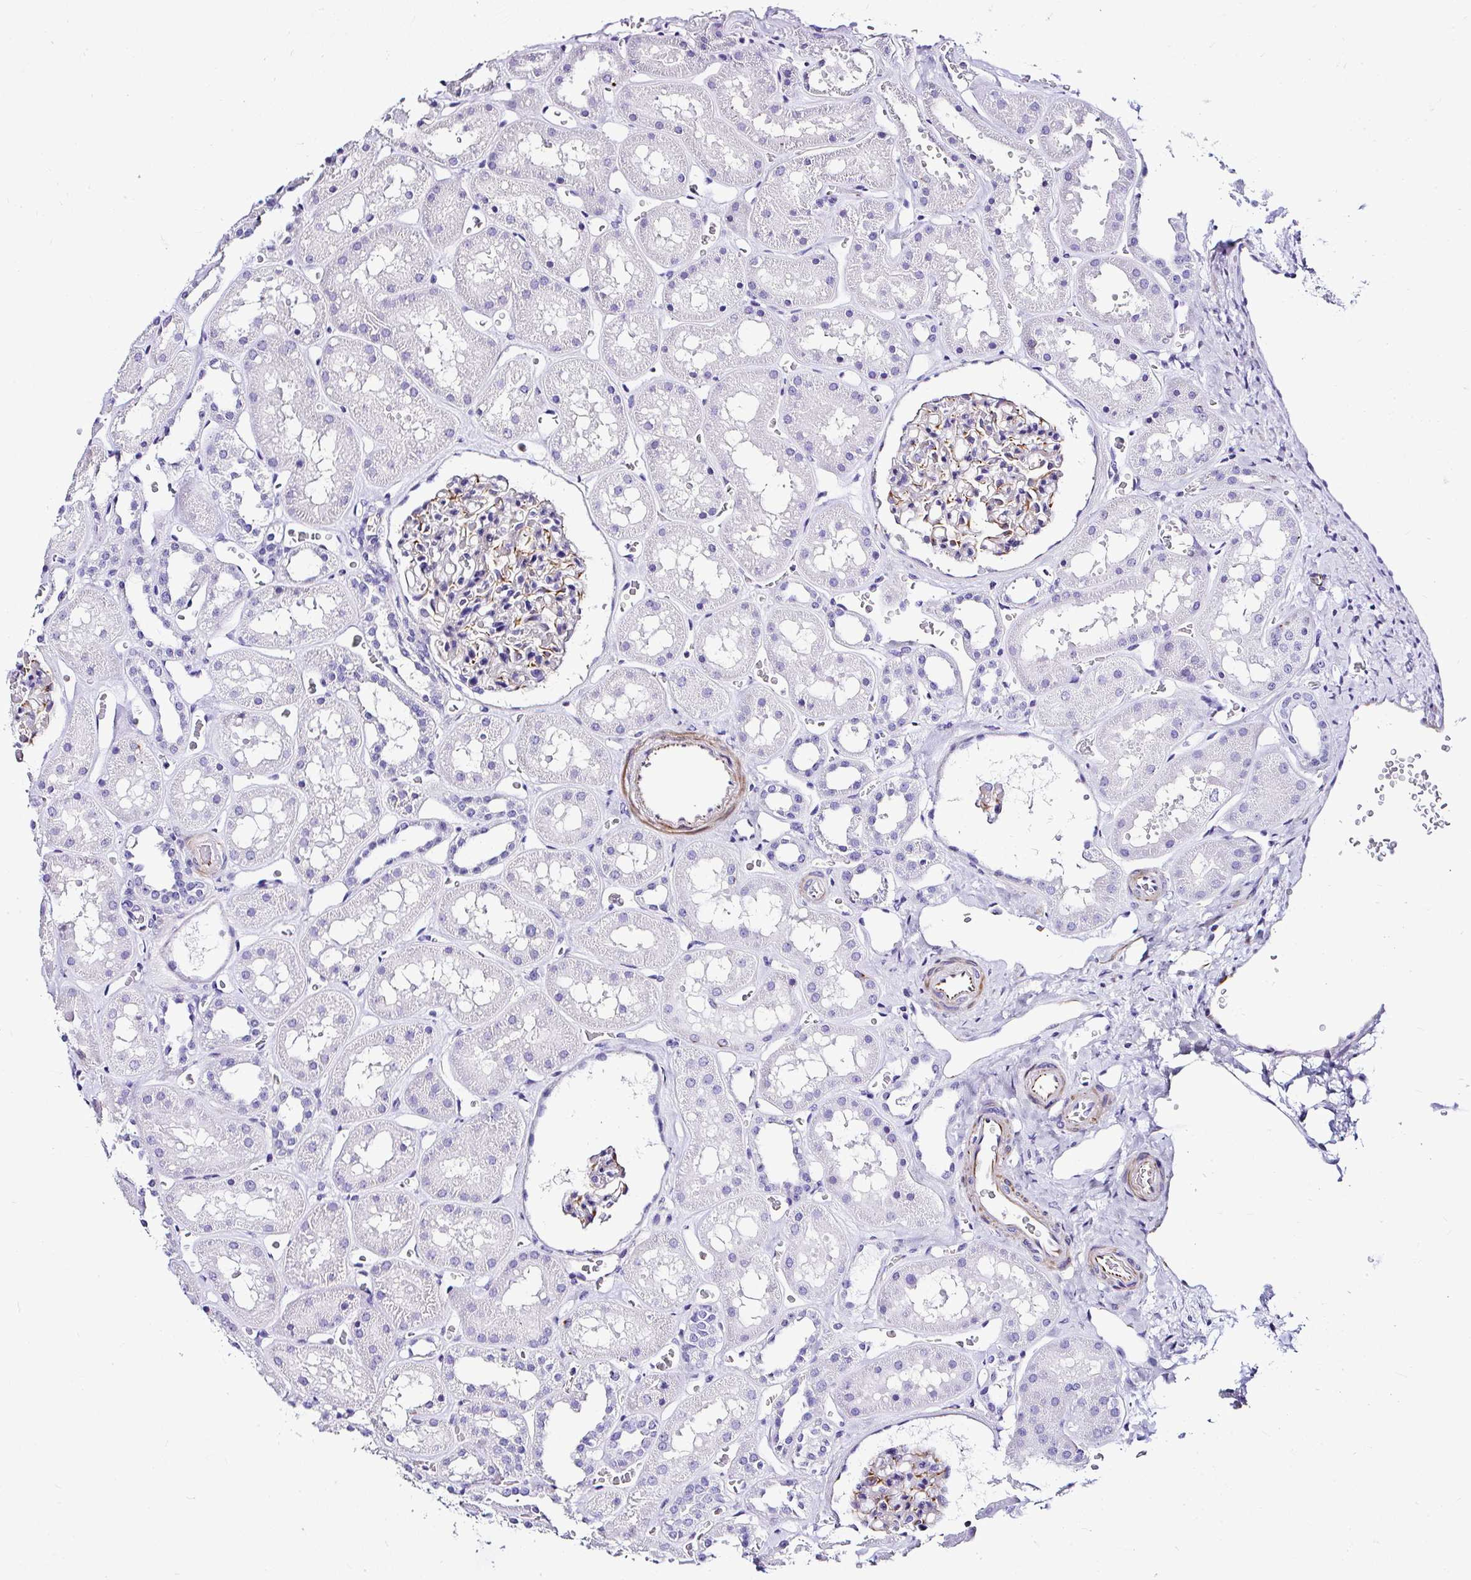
{"staining": {"intensity": "negative", "quantity": "none", "location": "none"}, "tissue": "kidney", "cell_type": "Cells in glomeruli", "image_type": "normal", "snomed": [{"axis": "morphology", "description": "Normal tissue, NOS"}, {"axis": "topography", "description": "Kidney"}], "caption": "A high-resolution photomicrograph shows immunohistochemistry (IHC) staining of benign kidney, which exhibits no significant positivity in cells in glomeruli.", "gene": "DEPDC5", "patient": {"sex": "female", "age": 41}}